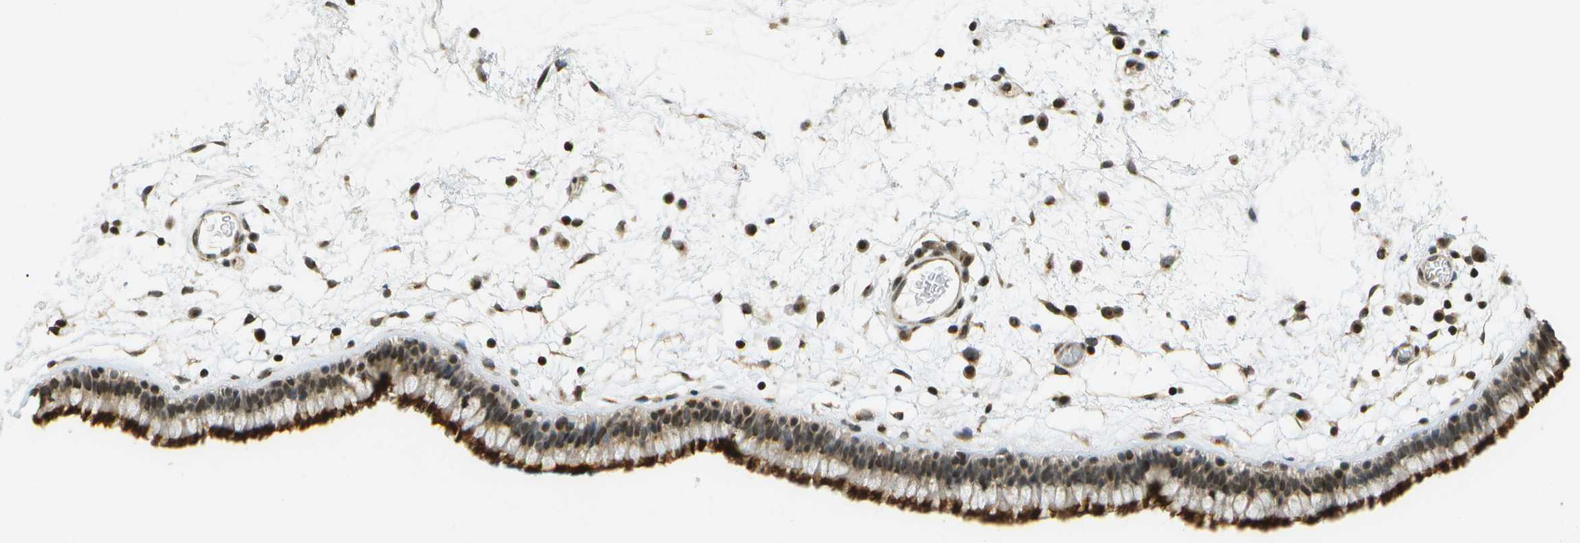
{"staining": {"intensity": "strong", "quantity": "25%-75%", "location": "cytoplasmic/membranous,nuclear"}, "tissue": "nasopharynx", "cell_type": "Respiratory epithelial cells", "image_type": "normal", "snomed": [{"axis": "morphology", "description": "Normal tissue, NOS"}, {"axis": "morphology", "description": "Inflammation, NOS"}, {"axis": "topography", "description": "Nasopharynx"}], "caption": "An image of human nasopharynx stained for a protein reveals strong cytoplasmic/membranous,nuclear brown staining in respiratory epithelial cells.", "gene": "EVC", "patient": {"sex": "male", "age": 48}}